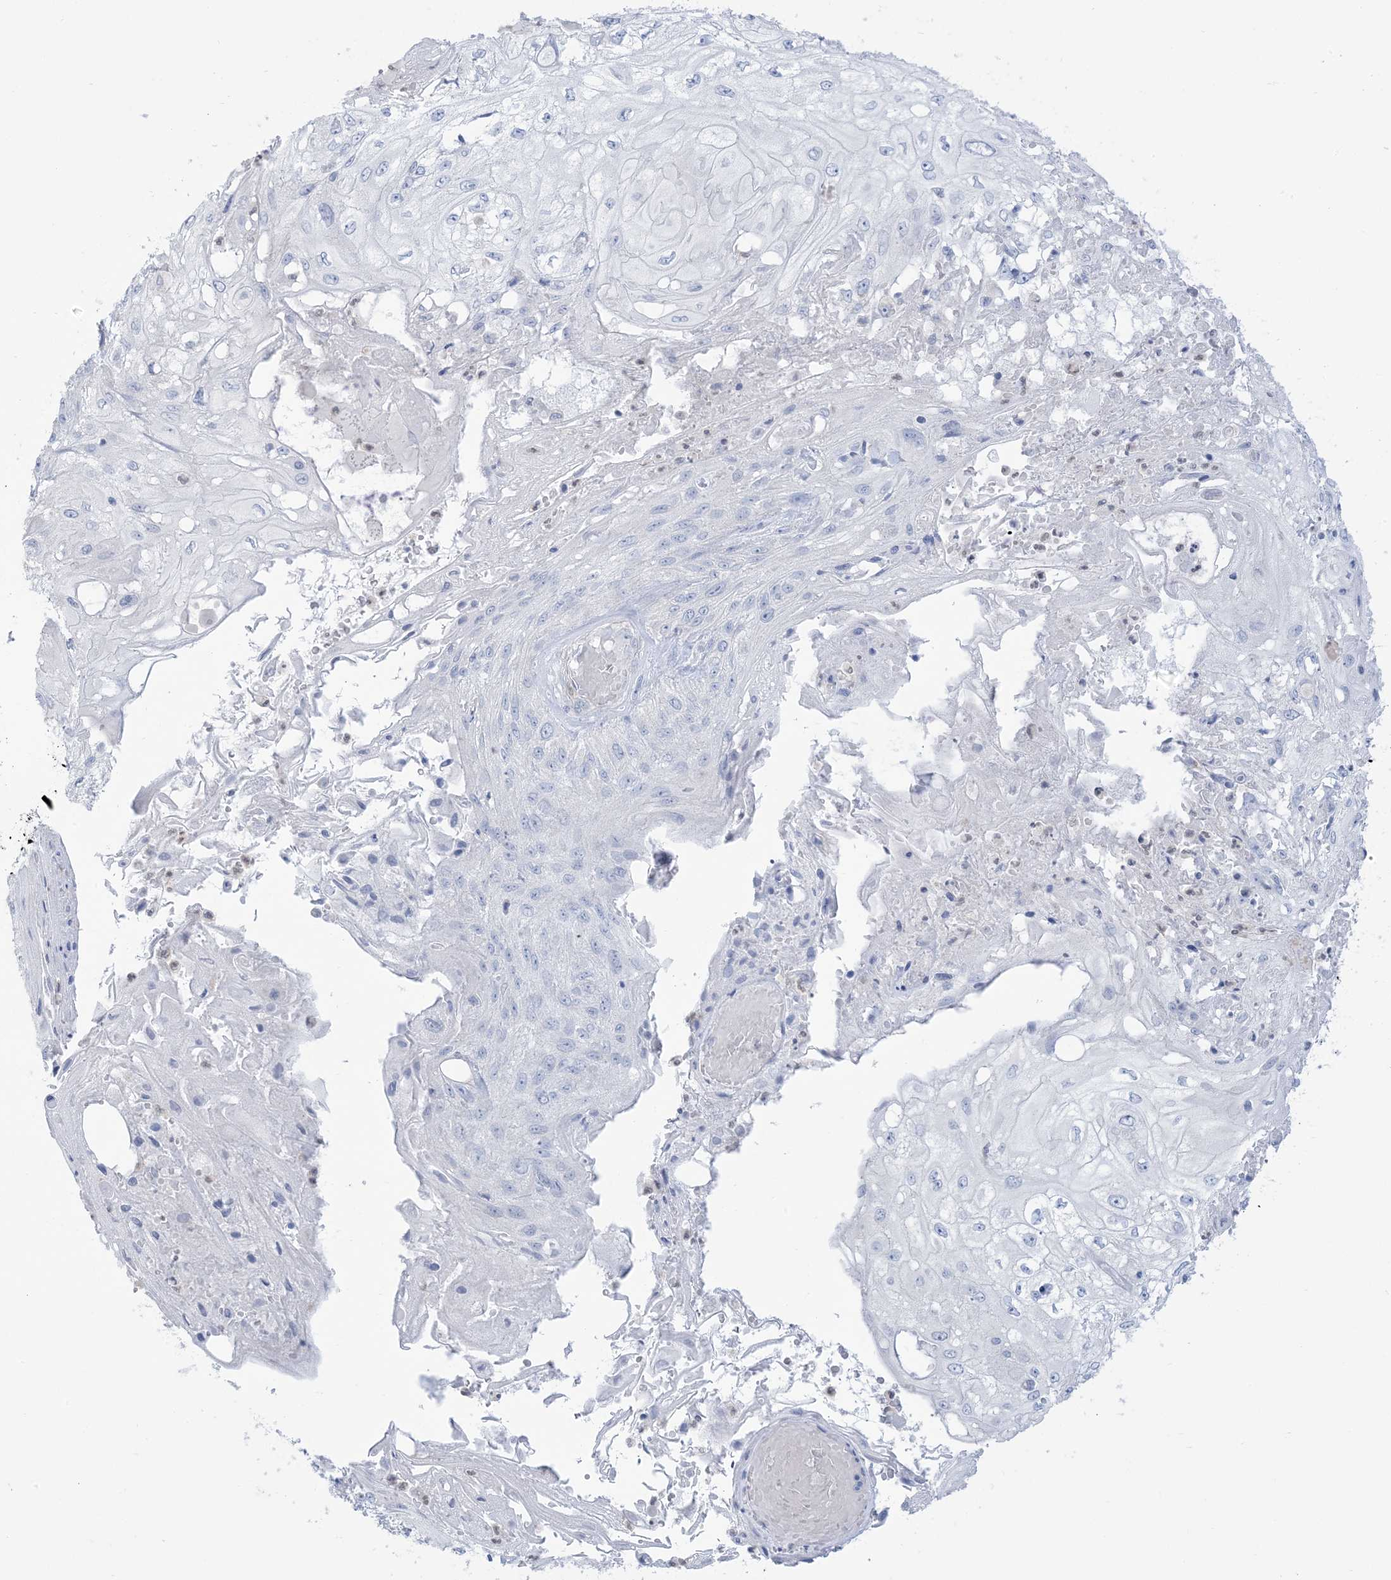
{"staining": {"intensity": "negative", "quantity": "none", "location": "none"}, "tissue": "skin cancer", "cell_type": "Tumor cells", "image_type": "cancer", "snomed": [{"axis": "morphology", "description": "Squamous cell carcinoma, NOS"}, {"axis": "morphology", "description": "Squamous cell carcinoma, metastatic, NOS"}, {"axis": "topography", "description": "Skin"}, {"axis": "topography", "description": "Lymph node"}], "caption": "This is an immunohistochemistry (IHC) image of skin cancer (squamous cell carcinoma). There is no staining in tumor cells.", "gene": "MTHFD2L", "patient": {"sex": "male", "age": 75}}